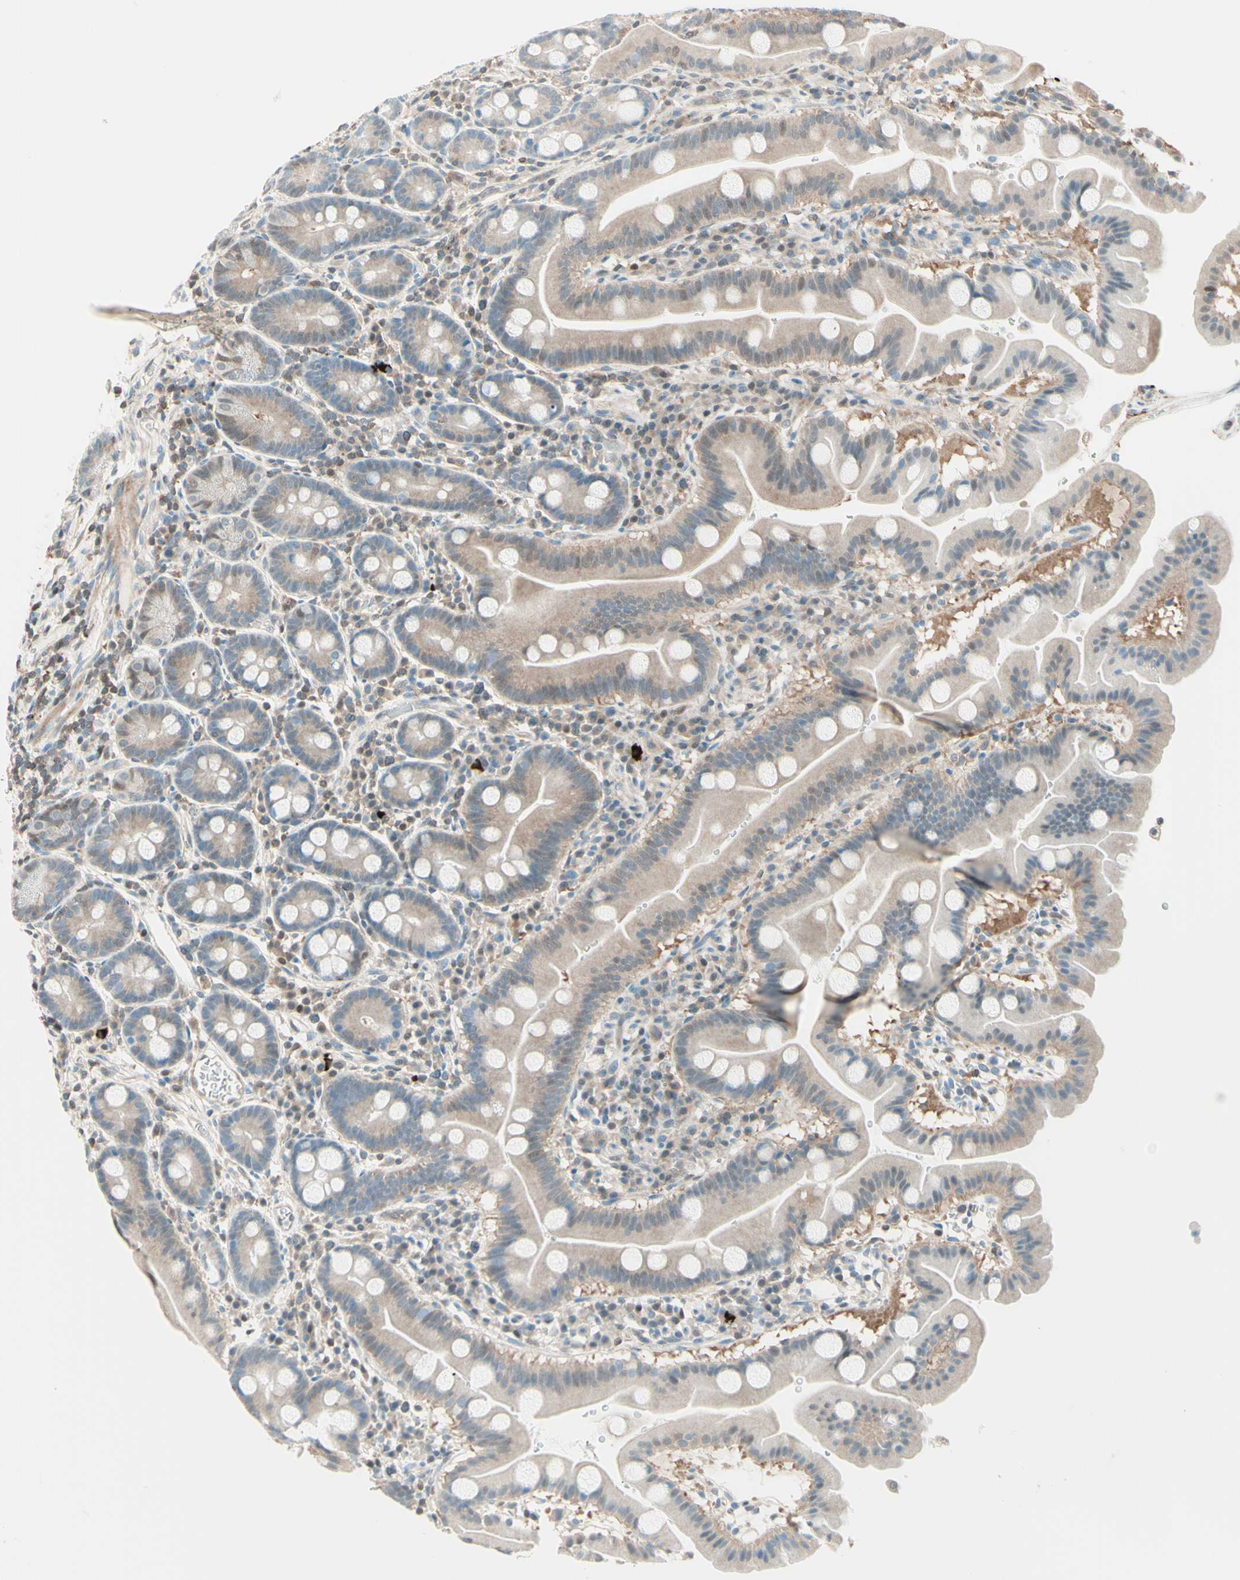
{"staining": {"intensity": "weak", "quantity": ">75%", "location": "cytoplasmic/membranous"}, "tissue": "duodenum", "cell_type": "Glandular cells", "image_type": "normal", "snomed": [{"axis": "morphology", "description": "Normal tissue, NOS"}, {"axis": "topography", "description": "Duodenum"}], "caption": "A high-resolution photomicrograph shows immunohistochemistry staining of normal duodenum, which shows weak cytoplasmic/membranous staining in approximately >75% of glandular cells.", "gene": "UPK3B", "patient": {"sex": "male", "age": 50}}